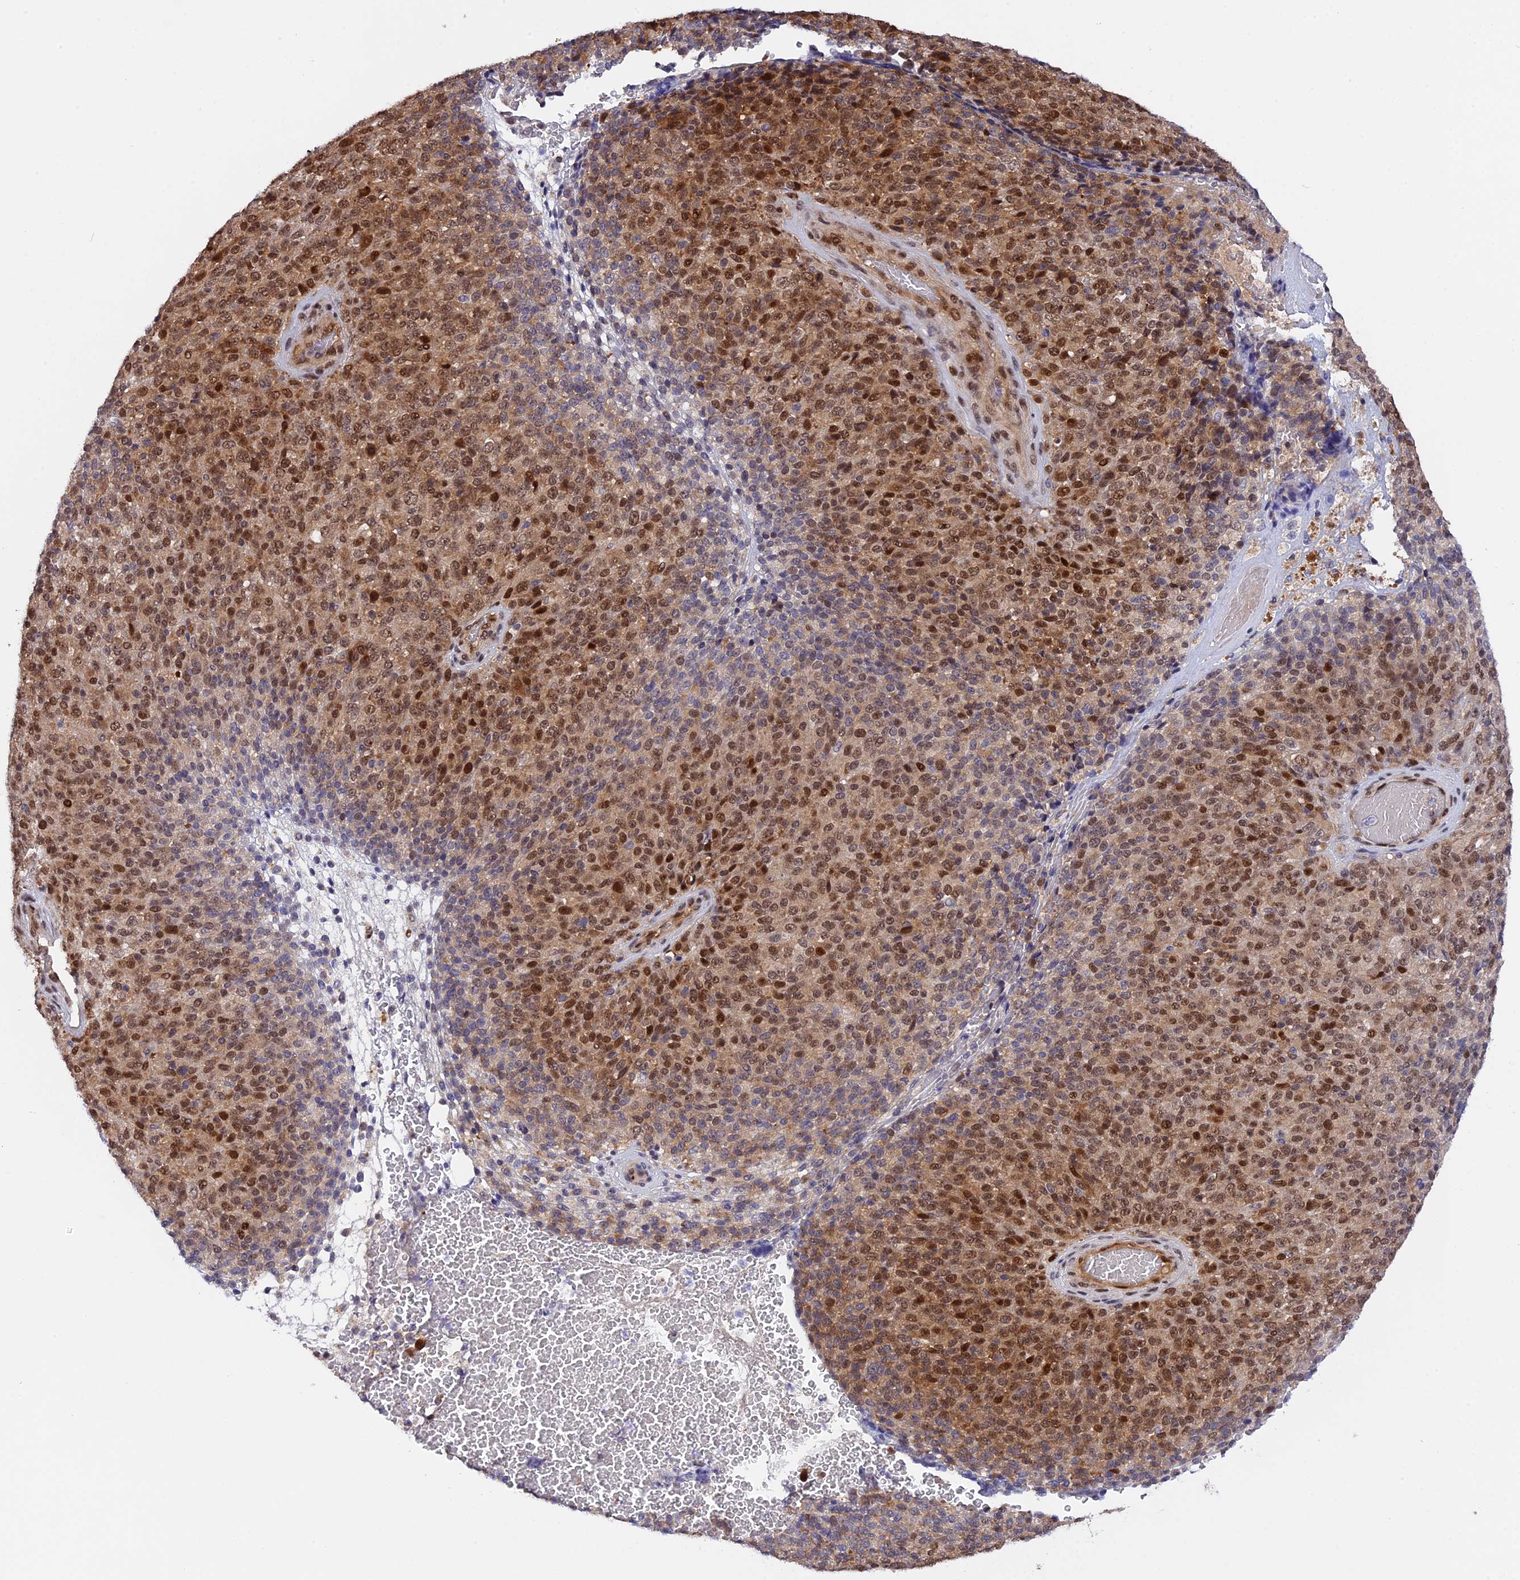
{"staining": {"intensity": "moderate", "quantity": ">75%", "location": "cytoplasmic/membranous,nuclear"}, "tissue": "melanoma", "cell_type": "Tumor cells", "image_type": "cancer", "snomed": [{"axis": "morphology", "description": "Malignant melanoma, Metastatic site"}, {"axis": "topography", "description": "Brain"}], "caption": "The histopathology image reveals immunohistochemical staining of melanoma. There is moderate cytoplasmic/membranous and nuclear expression is appreciated in about >75% of tumor cells.", "gene": "ZNF428", "patient": {"sex": "female", "age": 56}}